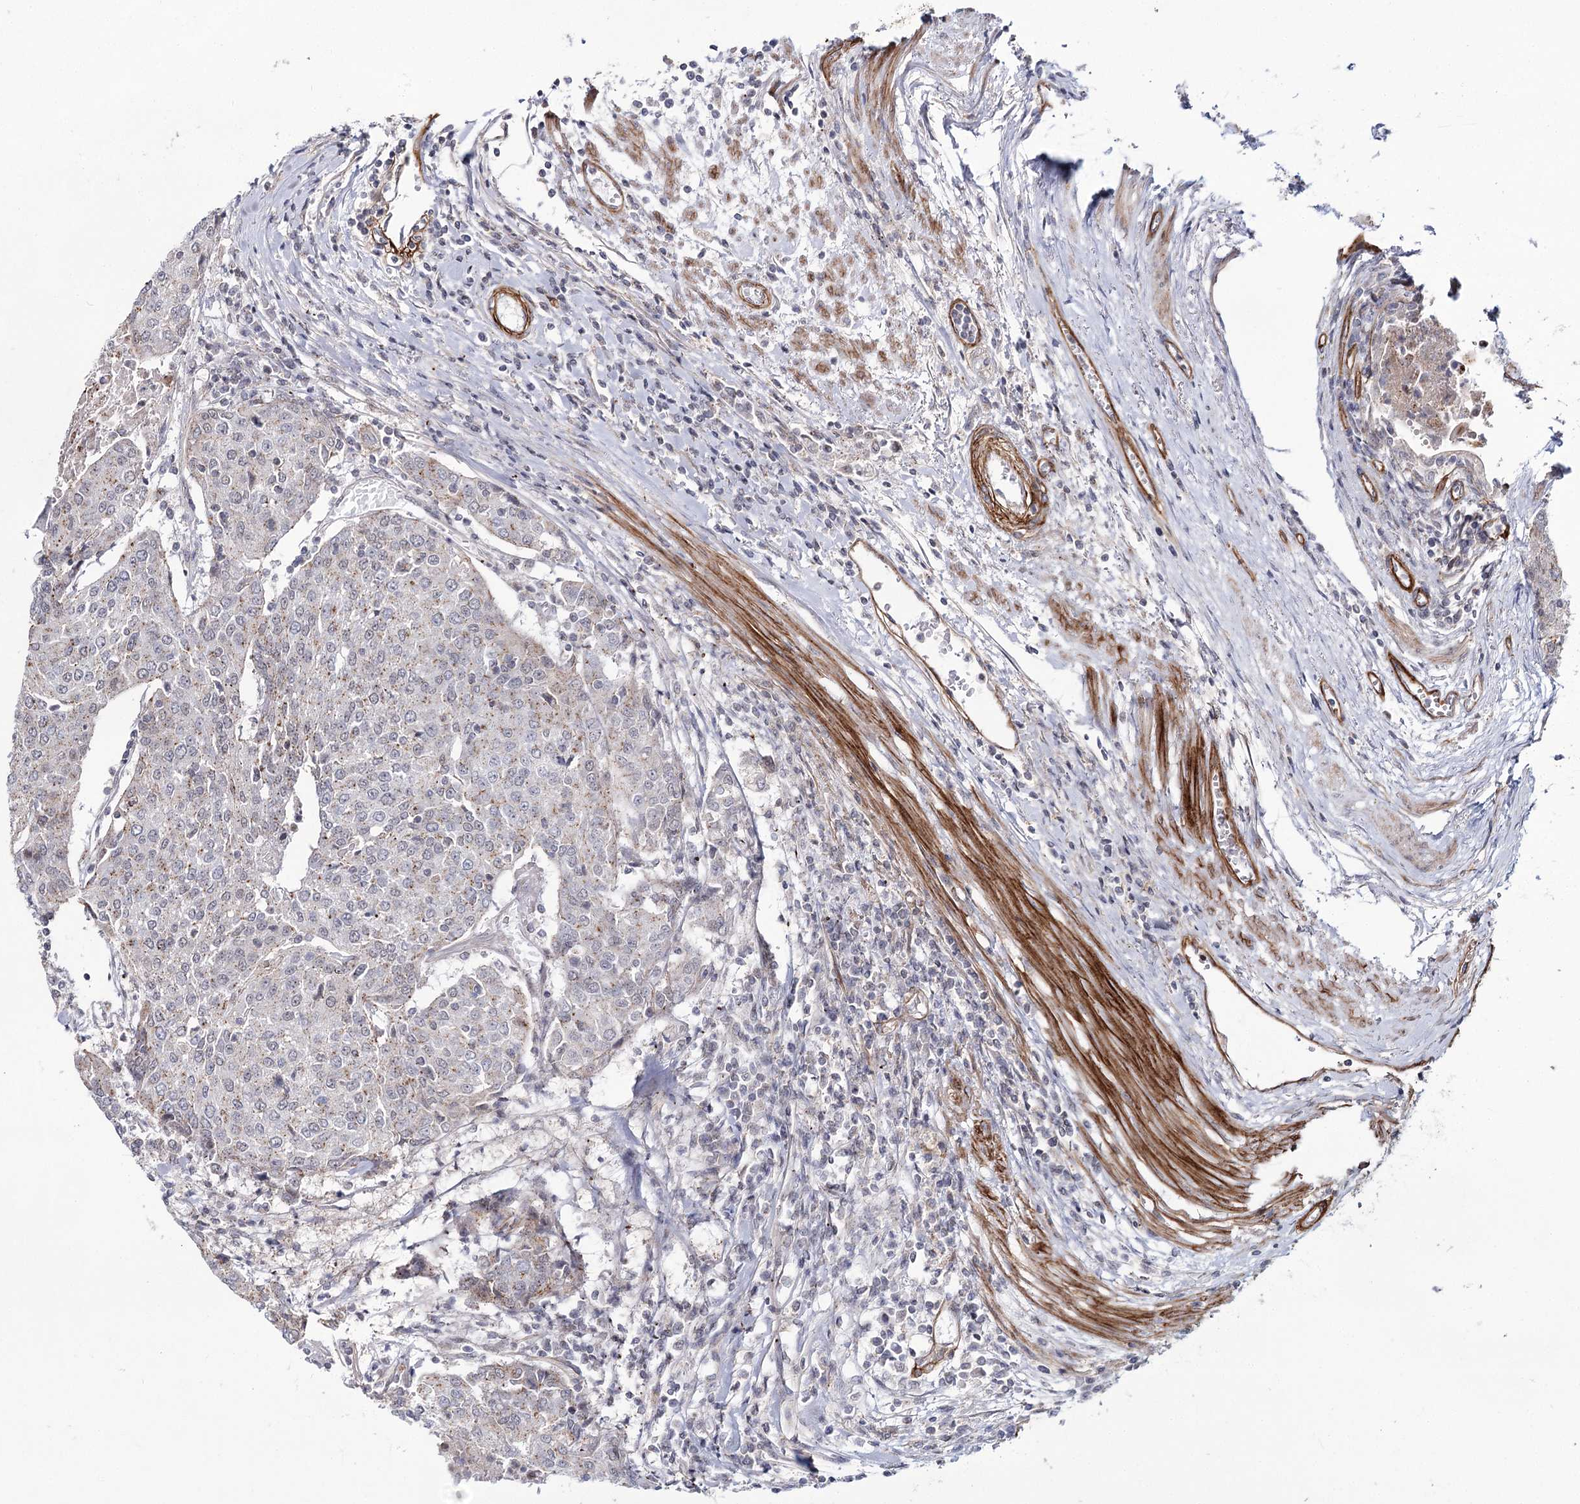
{"staining": {"intensity": "moderate", "quantity": "<25%", "location": "cytoplasmic/membranous"}, "tissue": "urothelial cancer", "cell_type": "Tumor cells", "image_type": "cancer", "snomed": [{"axis": "morphology", "description": "Urothelial carcinoma, High grade"}, {"axis": "topography", "description": "Urinary bladder"}], "caption": "DAB immunohistochemical staining of urothelial cancer displays moderate cytoplasmic/membranous protein staining in about <25% of tumor cells.", "gene": "ATL2", "patient": {"sex": "female", "age": 85}}